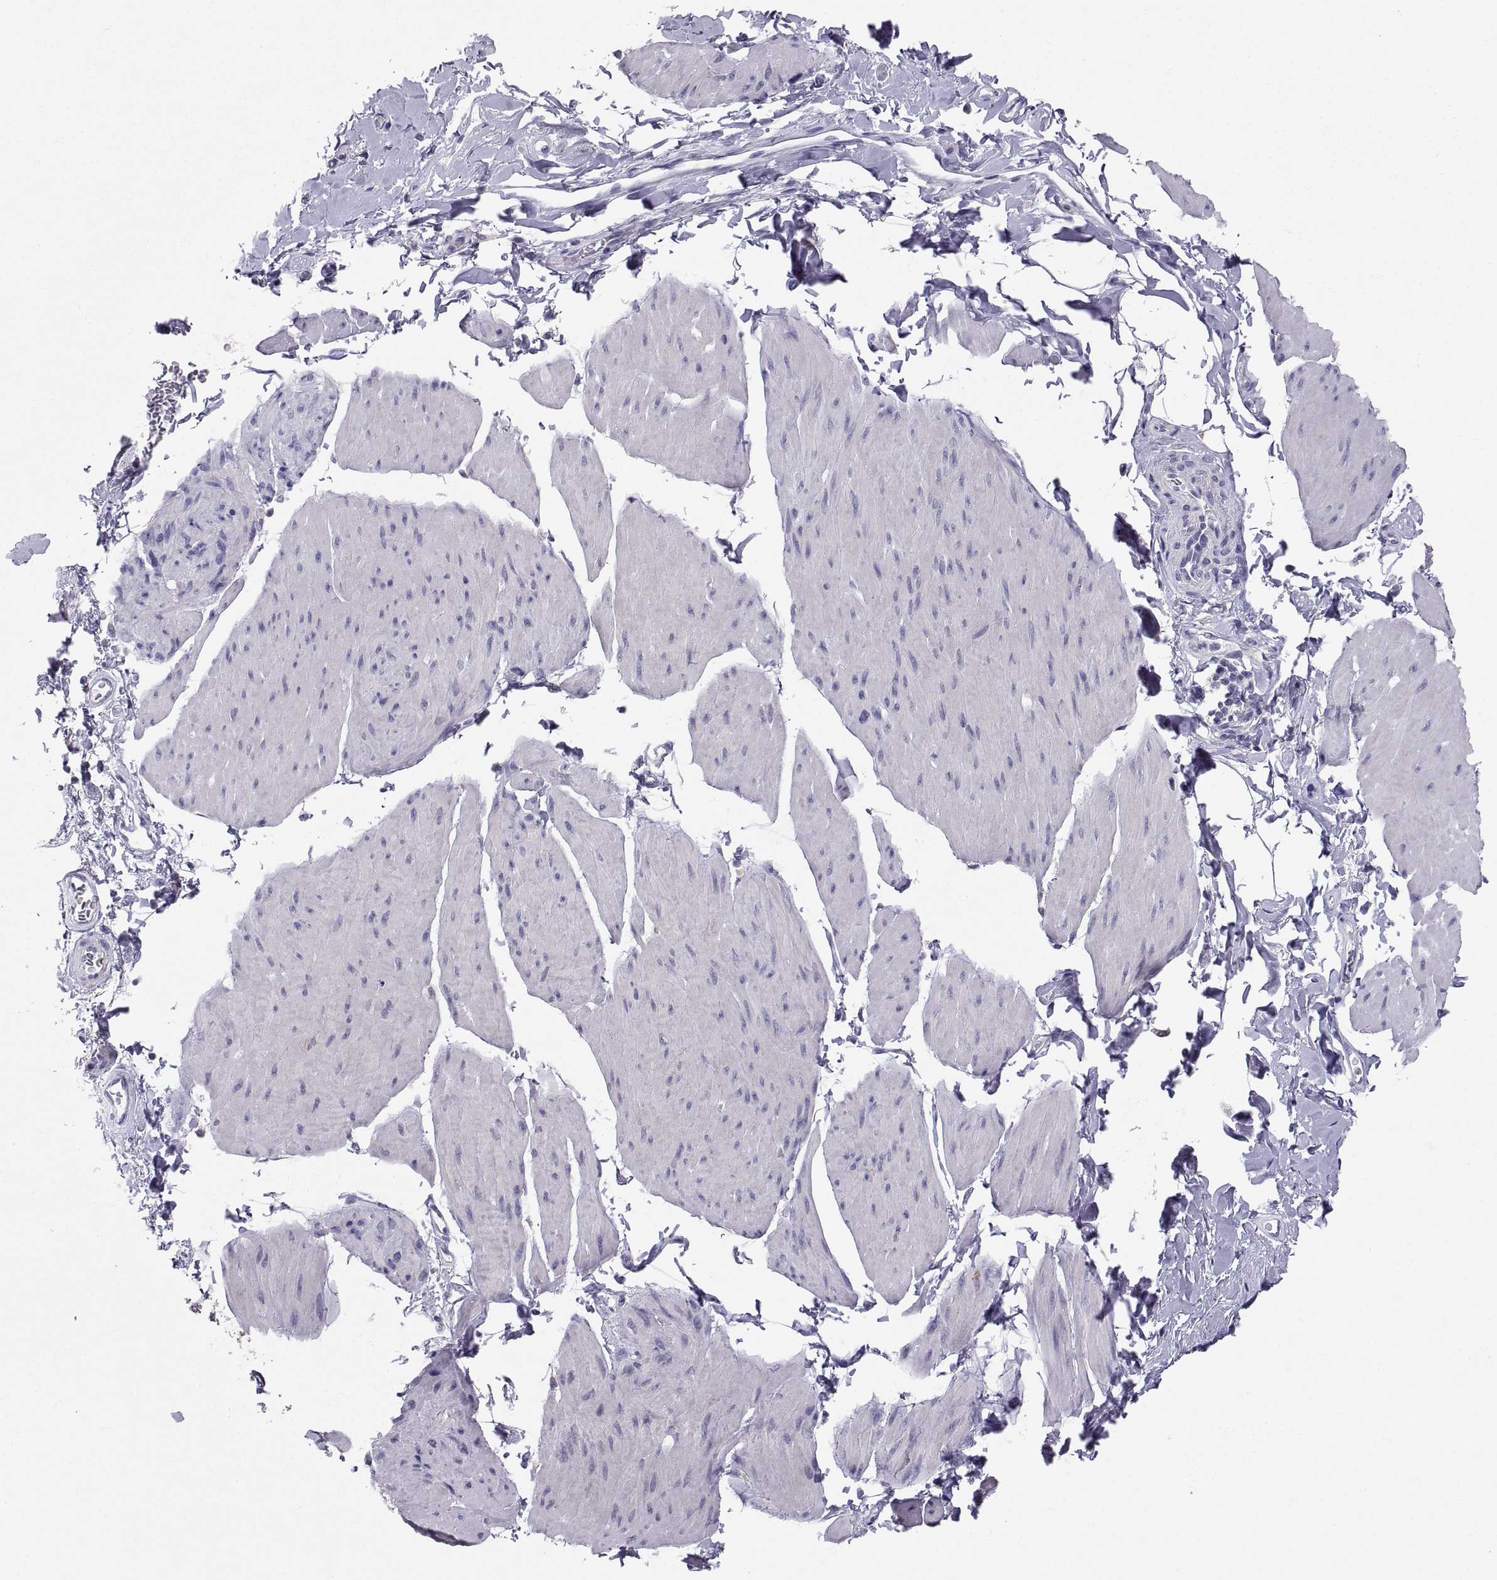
{"staining": {"intensity": "negative", "quantity": "none", "location": "none"}, "tissue": "smooth muscle", "cell_type": "Smooth muscle cells", "image_type": "normal", "snomed": [{"axis": "morphology", "description": "Normal tissue, NOS"}, {"axis": "topography", "description": "Adipose tissue"}, {"axis": "topography", "description": "Smooth muscle"}, {"axis": "topography", "description": "Peripheral nerve tissue"}], "caption": "The image demonstrates no significant staining in smooth muscle cells of smooth muscle. Brightfield microscopy of IHC stained with DAB (3,3'-diaminobenzidine) (brown) and hematoxylin (blue), captured at high magnification.", "gene": "TNNC1", "patient": {"sex": "male", "age": 83}}